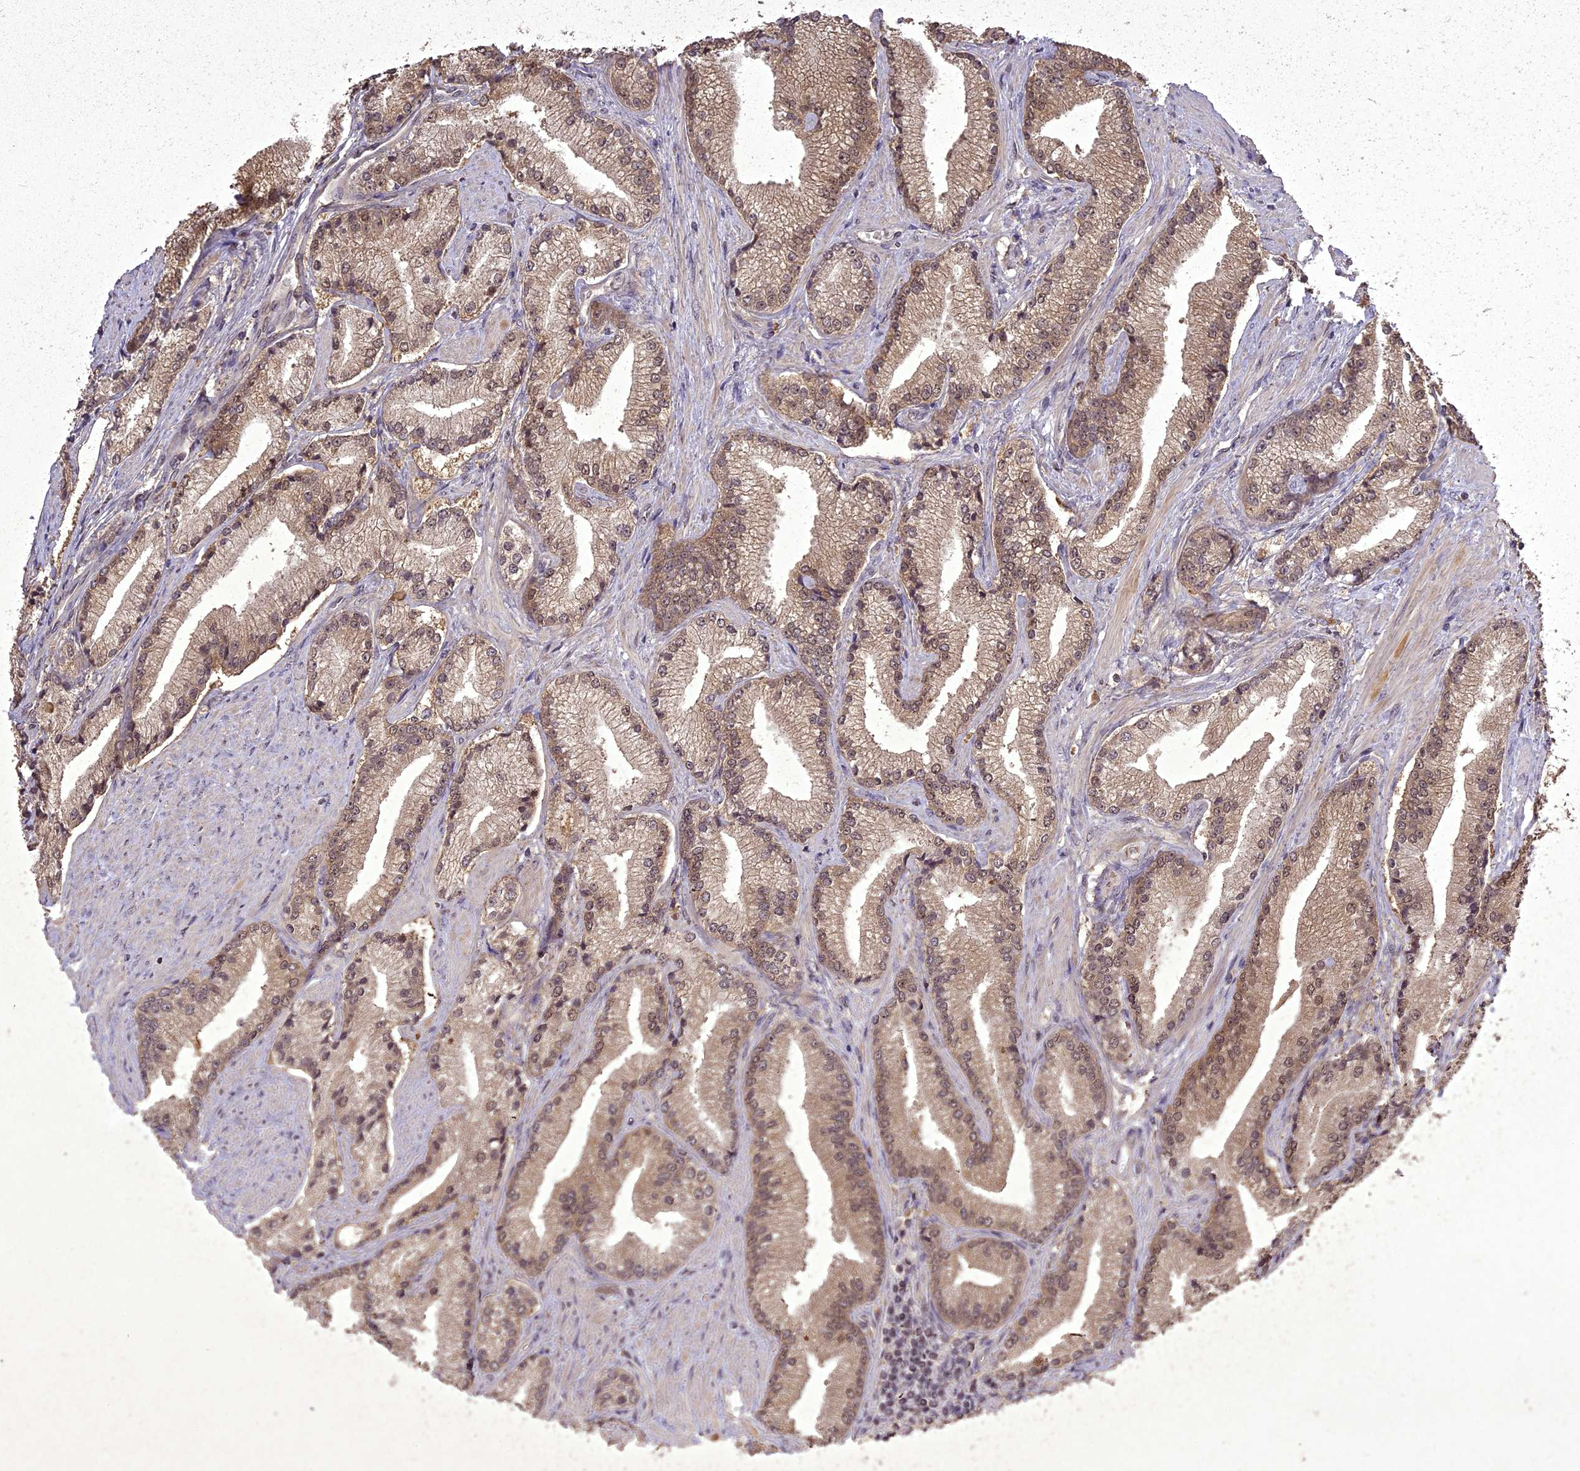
{"staining": {"intensity": "weak", "quantity": ">75%", "location": "cytoplasmic/membranous,nuclear"}, "tissue": "prostate cancer", "cell_type": "Tumor cells", "image_type": "cancer", "snomed": [{"axis": "morphology", "description": "Adenocarcinoma, High grade"}, {"axis": "topography", "description": "Prostate"}], "caption": "A histopathology image of prostate cancer stained for a protein demonstrates weak cytoplasmic/membranous and nuclear brown staining in tumor cells. (Brightfield microscopy of DAB IHC at high magnification).", "gene": "ING5", "patient": {"sex": "male", "age": 67}}